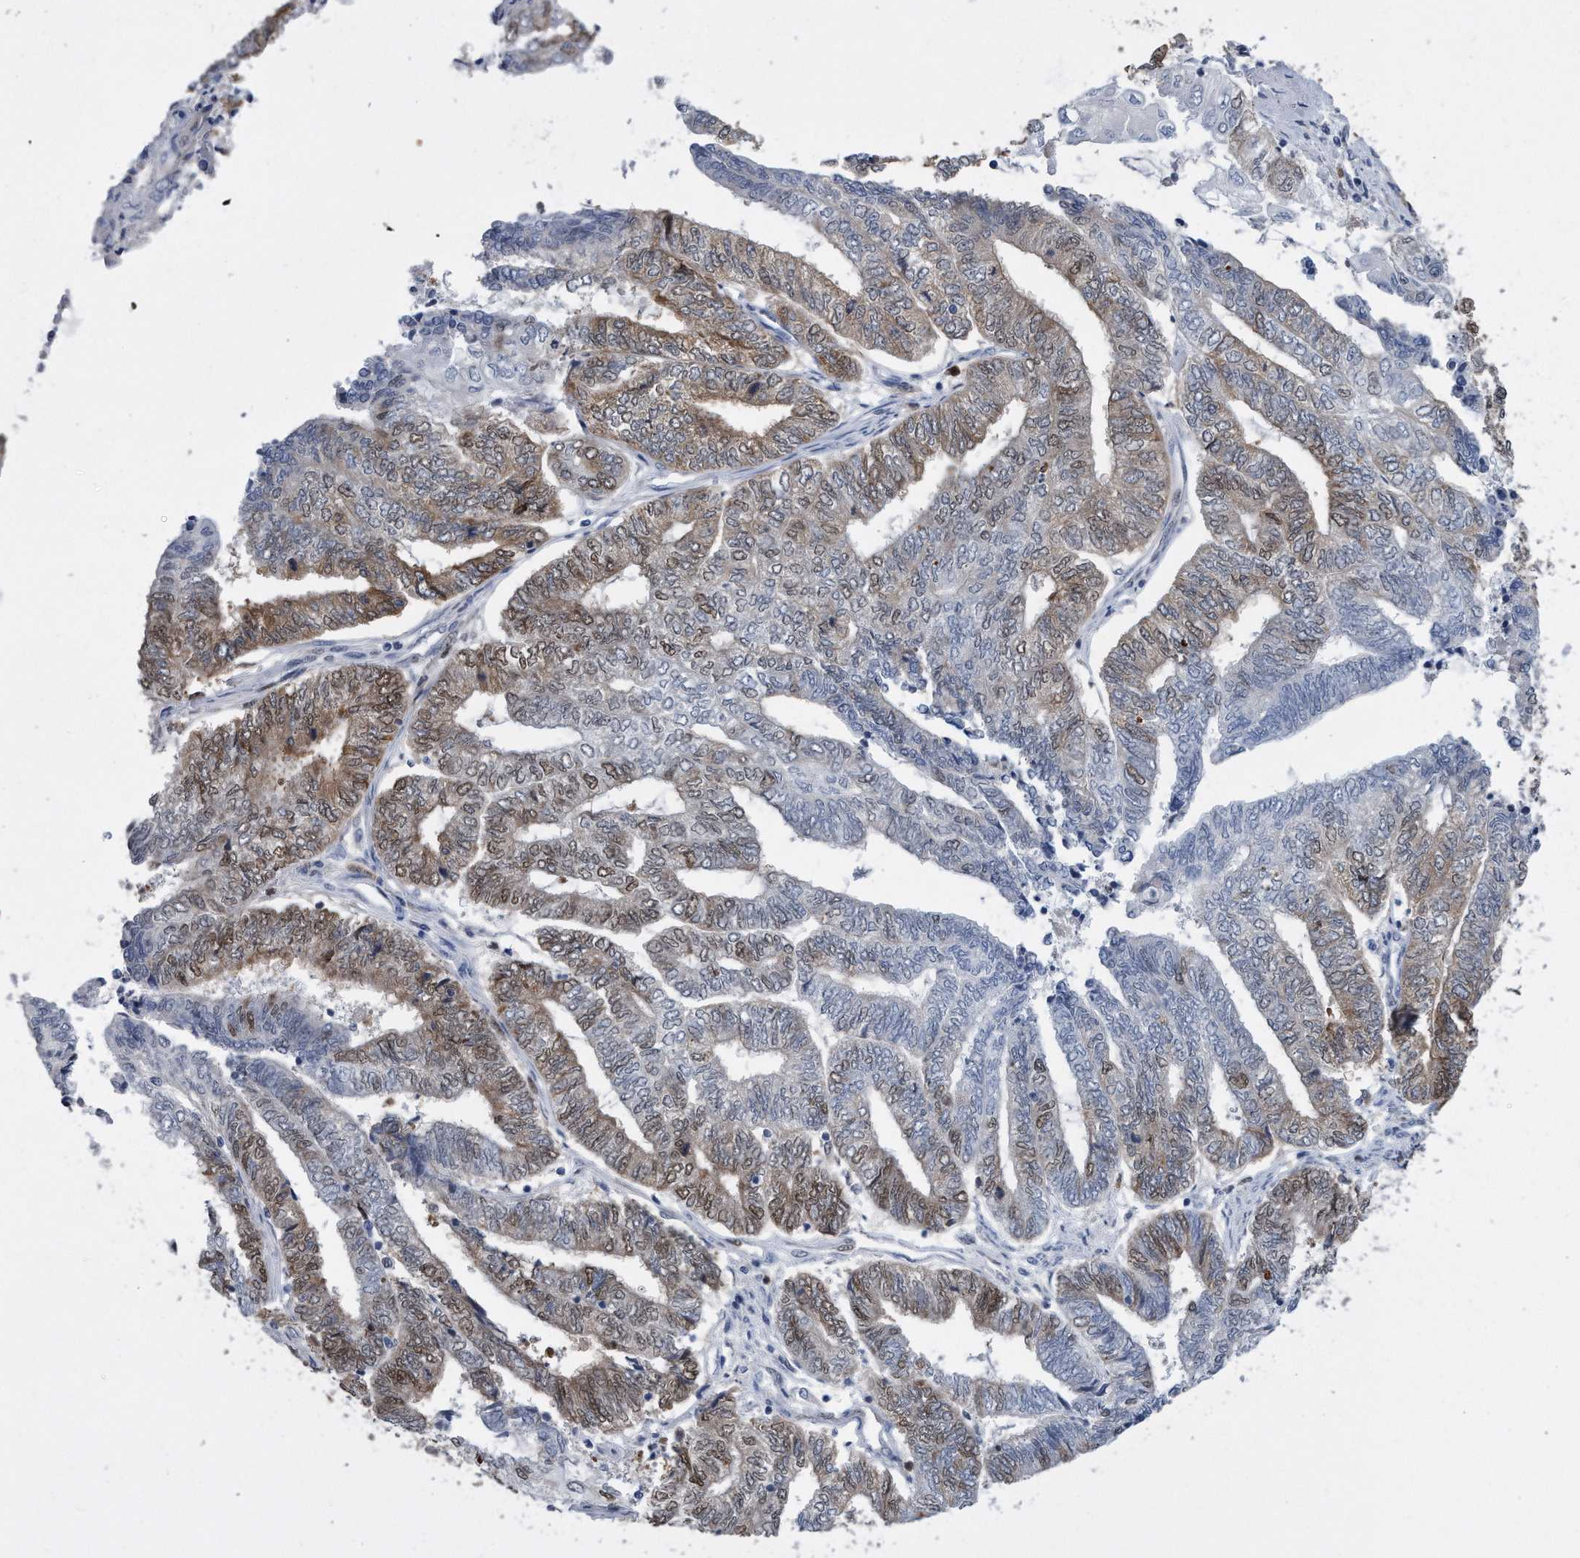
{"staining": {"intensity": "moderate", "quantity": "25%-75%", "location": "nuclear"}, "tissue": "endometrial cancer", "cell_type": "Tumor cells", "image_type": "cancer", "snomed": [{"axis": "morphology", "description": "Adenocarcinoma, NOS"}, {"axis": "topography", "description": "Uterus"}, {"axis": "topography", "description": "Endometrium"}], "caption": "Human endometrial cancer stained for a protein (brown) shows moderate nuclear positive expression in approximately 25%-75% of tumor cells.", "gene": "PCNA", "patient": {"sex": "female", "age": 70}}